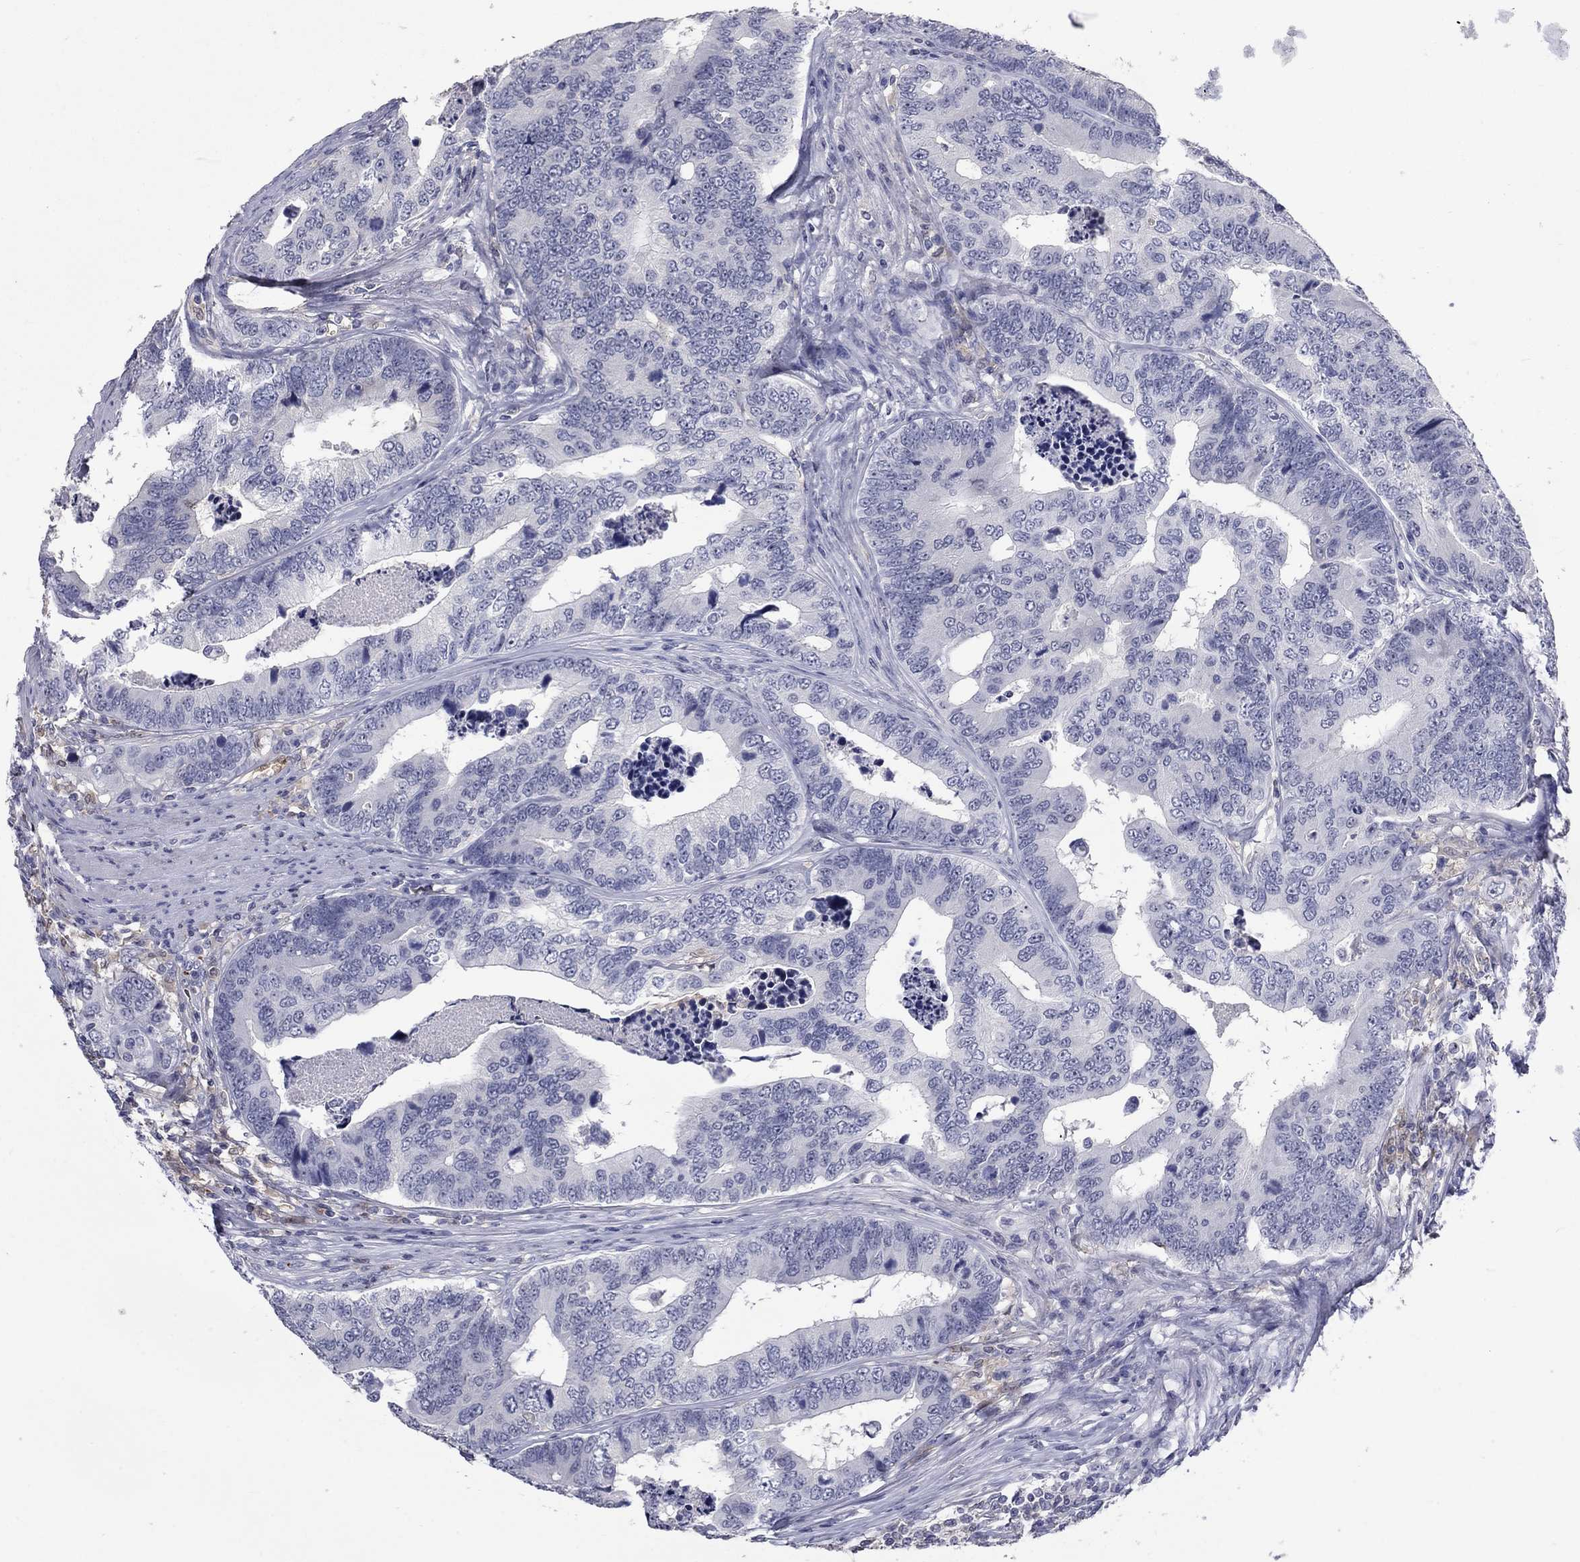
{"staining": {"intensity": "negative", "quantity": "none", "location": "none"}, "tissue": "colorectal cancer", "cell_type": "Tumor cells", "image_type": "cancer", "snomed": [{"axis": "morphology", "description": "Adenocarcinoma, NOS"}, {"axis": "topography", "description": "Colon"}], "caption": "Immunohistochemistry (IHC) histopathology image of human adenocarcinoma (colorectal) stained for a protein (brown), which exhibits no positivity in tumor cells. The staining is performed using DAB (3,3'-diaminobenzidine) brown chromogen with nuclei counter-stained in using hematoxylin.", "gene": "PLEK", "patient": {"sex": "female", "age": 72}}